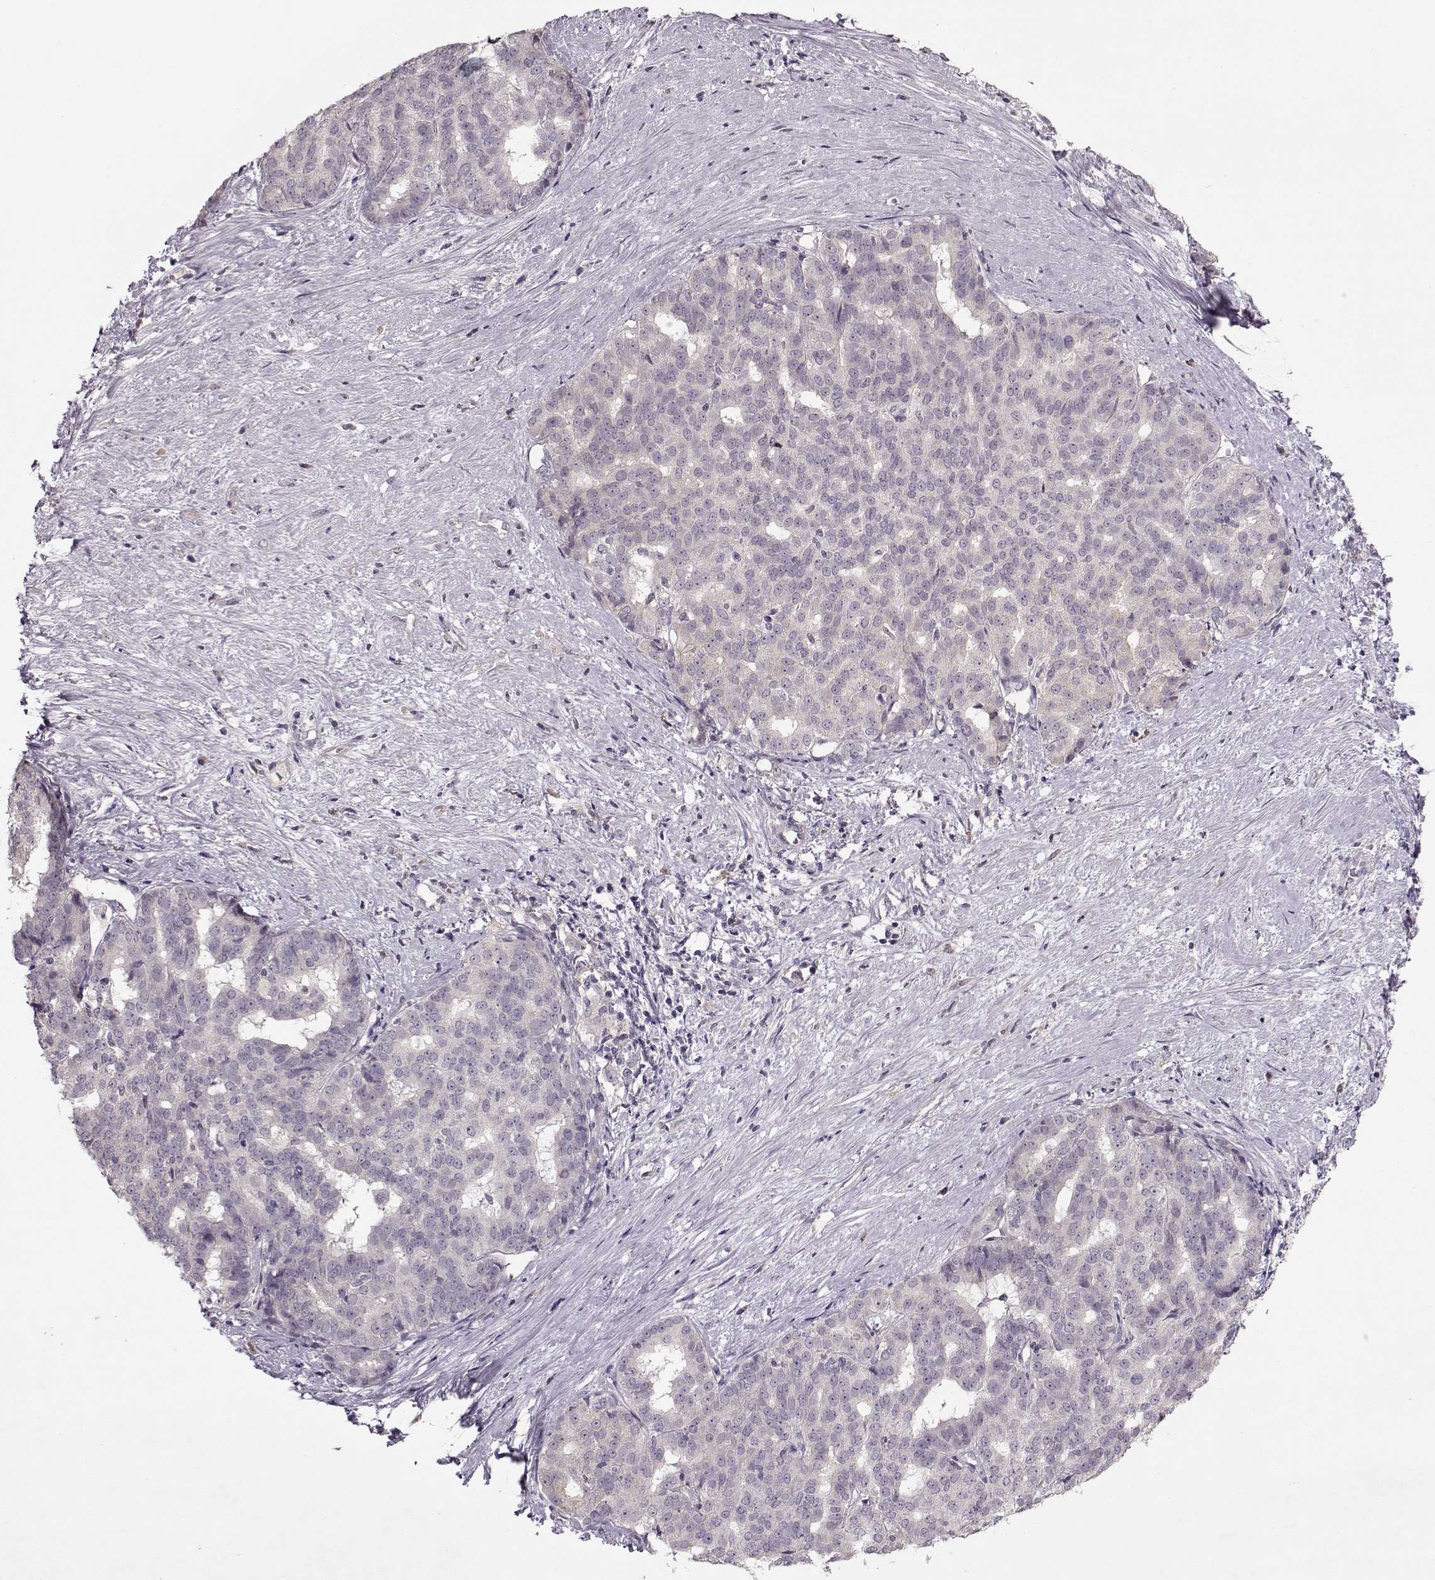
{"staining": {"intensity": "negative", "quantity": "none", "location": "none"}, "tissue": "liver cancer", "cell_type": "Tumor cells", "image_type": "cancer", "snomed": [{"axis": "morphology", "description": "Cholangiocarcinoma"}, {"axis": "topography", "description": "Liver"}], "caption": "There is no significant positivity in tumor cells of liver cholangiocarcinoma. (DAB (3,3'-diaminobenzidine) IHC, high magnification).", "gene": "ACOT11", "patient": {"sex": "female", "age": 47}}